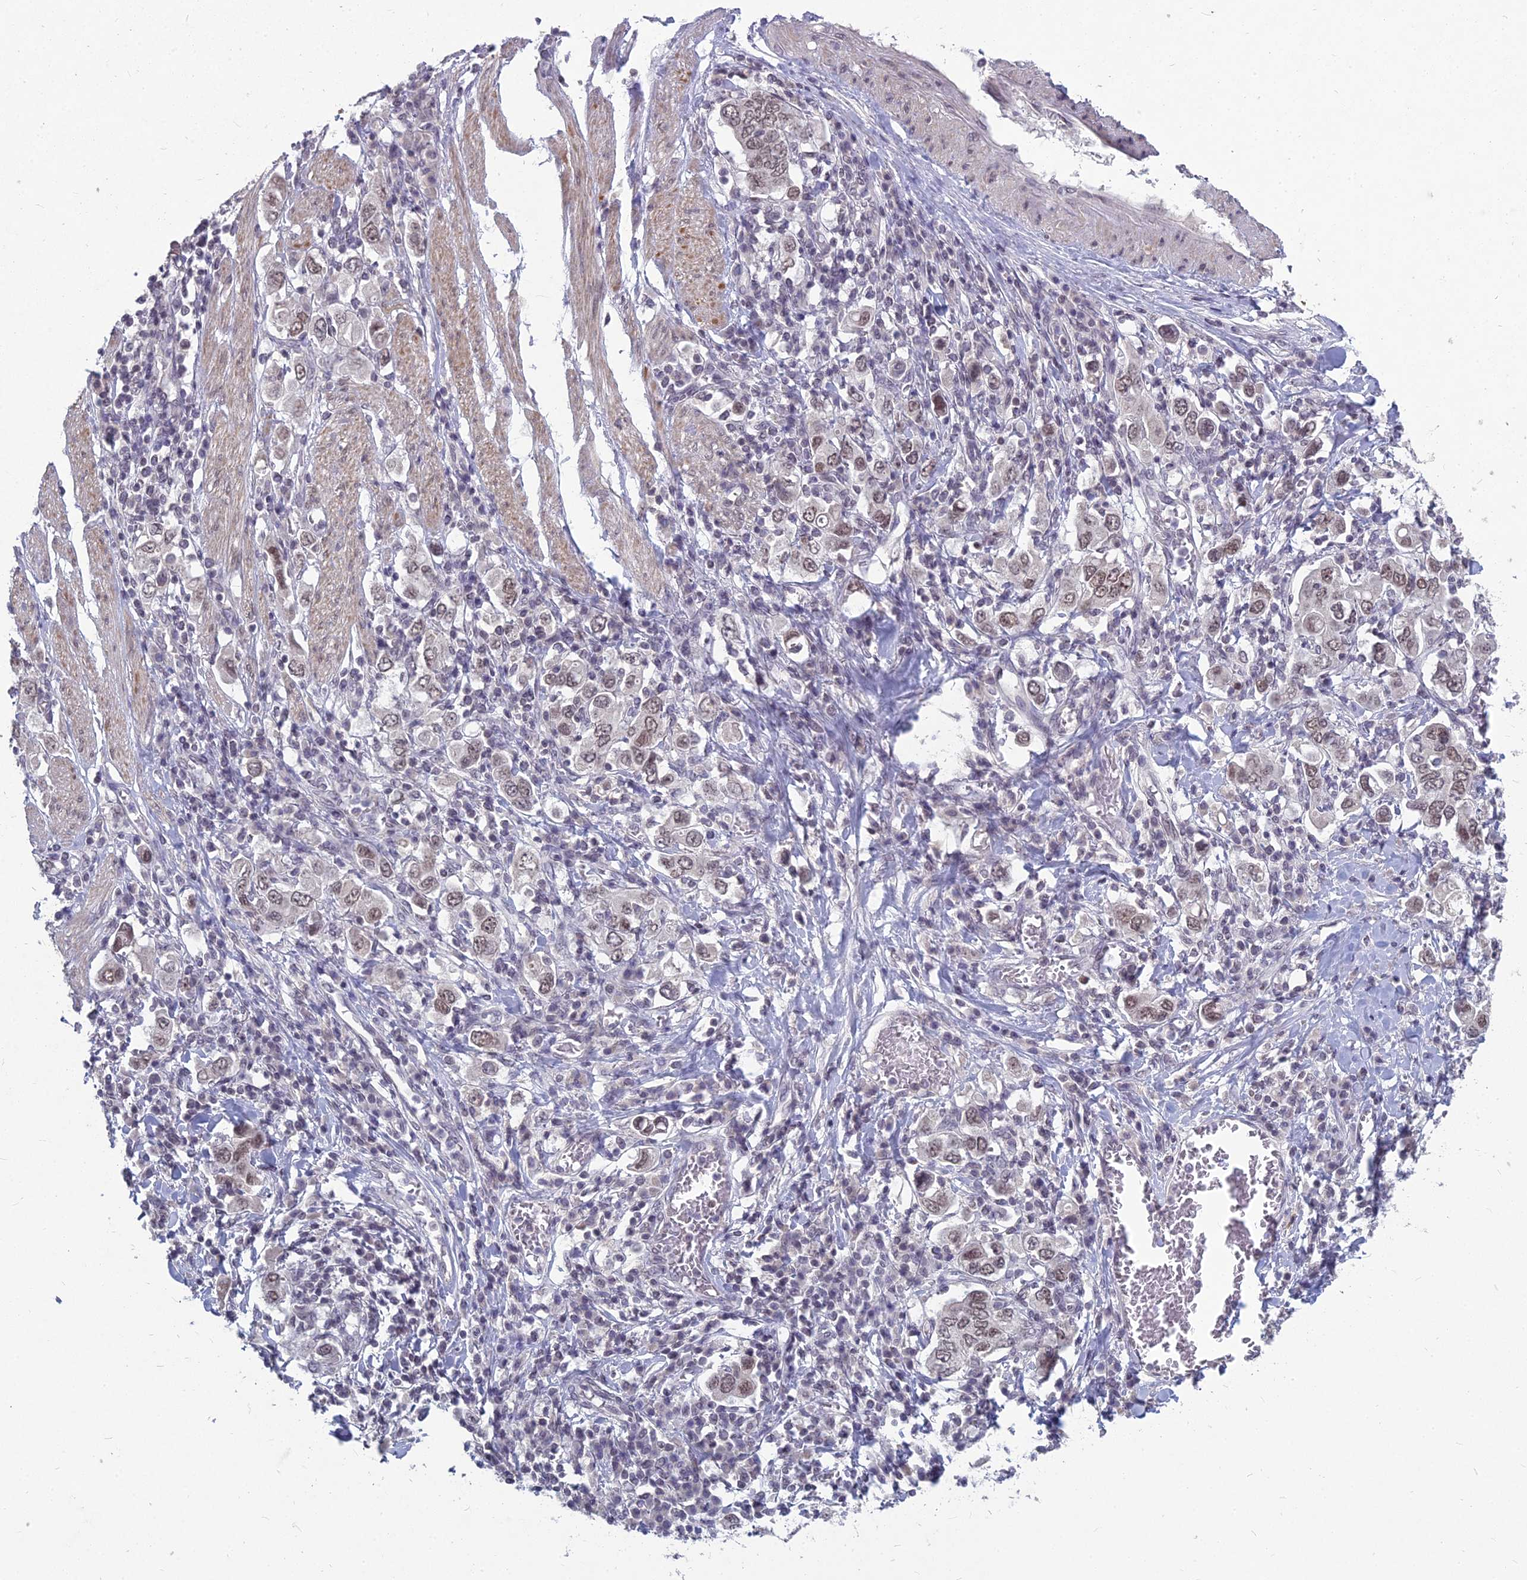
{"staining": {"intensity": "moderate", "quantity": ">75%", "location": "nuclear"}, "tissue": "stomach cancer", "cell_type": "Tumor cells", "image_type": "cancer", "snomed": [{"axis": "morphology", "description": "Adenocarcinoma, NOS"}, {"axis": "topography", "description": "Stomach, upper"}], "caption": "DAB immunohistochemical staining of human stomach cancer (adenocarcinoma) reveals moderate nuclear protein staining in approximately >75% of tumor cells.", "gene": "KAT7", "patient": {"sex": "male", "age": 62}}